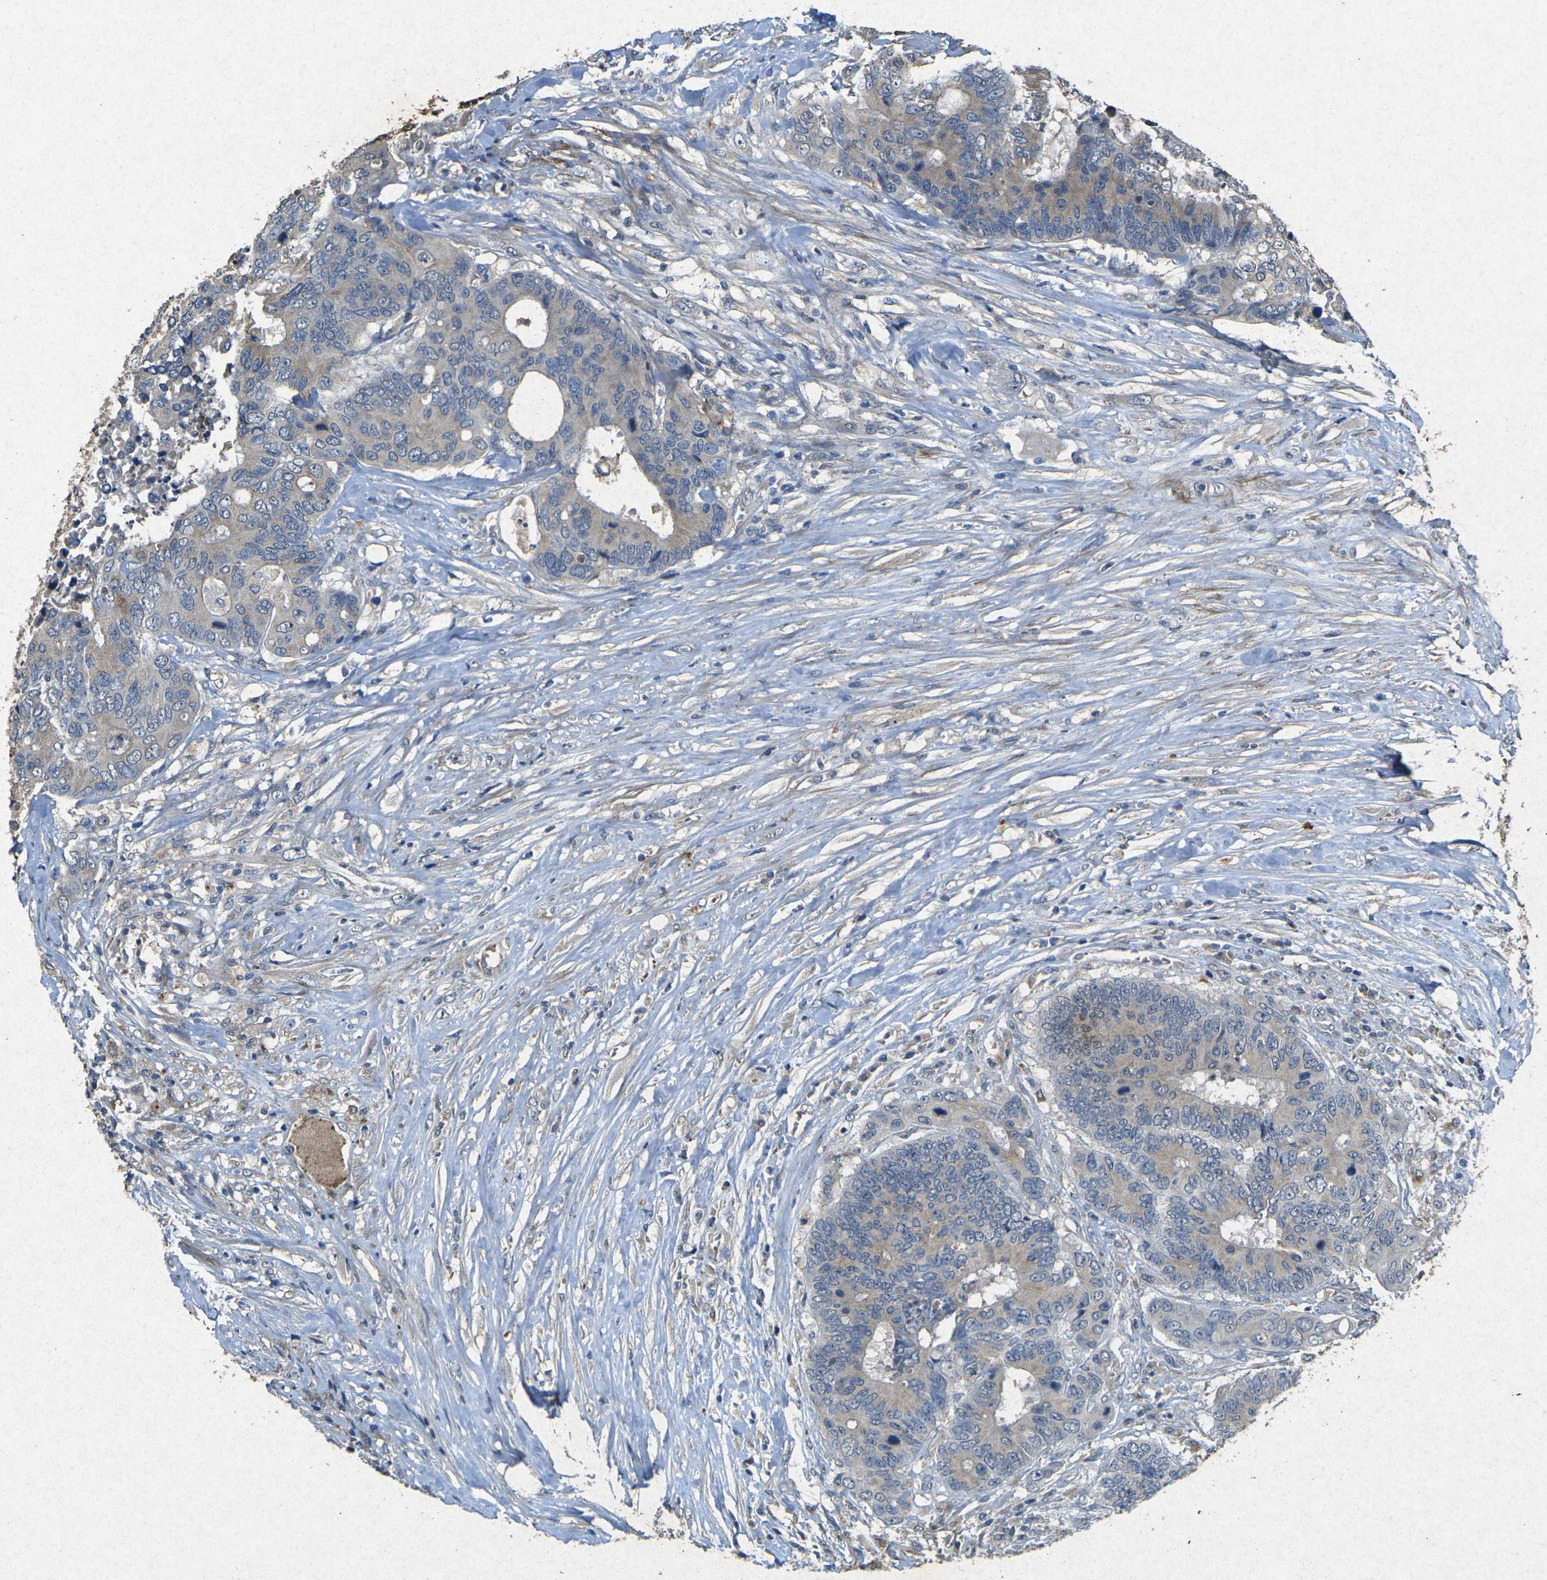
{"staining": {"intensity": "moderate", "quantity": ">75%", "location": "cytoplasmic/membranous"}, "tissue": "colorectal cancer", "cell_type": "Tumor cells", "image_type": "cancer", "snomed": [{"axis": "morphology", "description": "Adenocarcinoma, NOS"}, {"axis": "topography", "description": "Rectum"}], "caption": "A photomicrograph showing moderate cytoplasmic/membranous staining in approximately >75% of tumor cells in colorectal cancer (adenocarcinoma), as visualized by brown immunohistochemical staining.", "gene": "RGMA", "patient": {"sex": "male", "age": 55}}